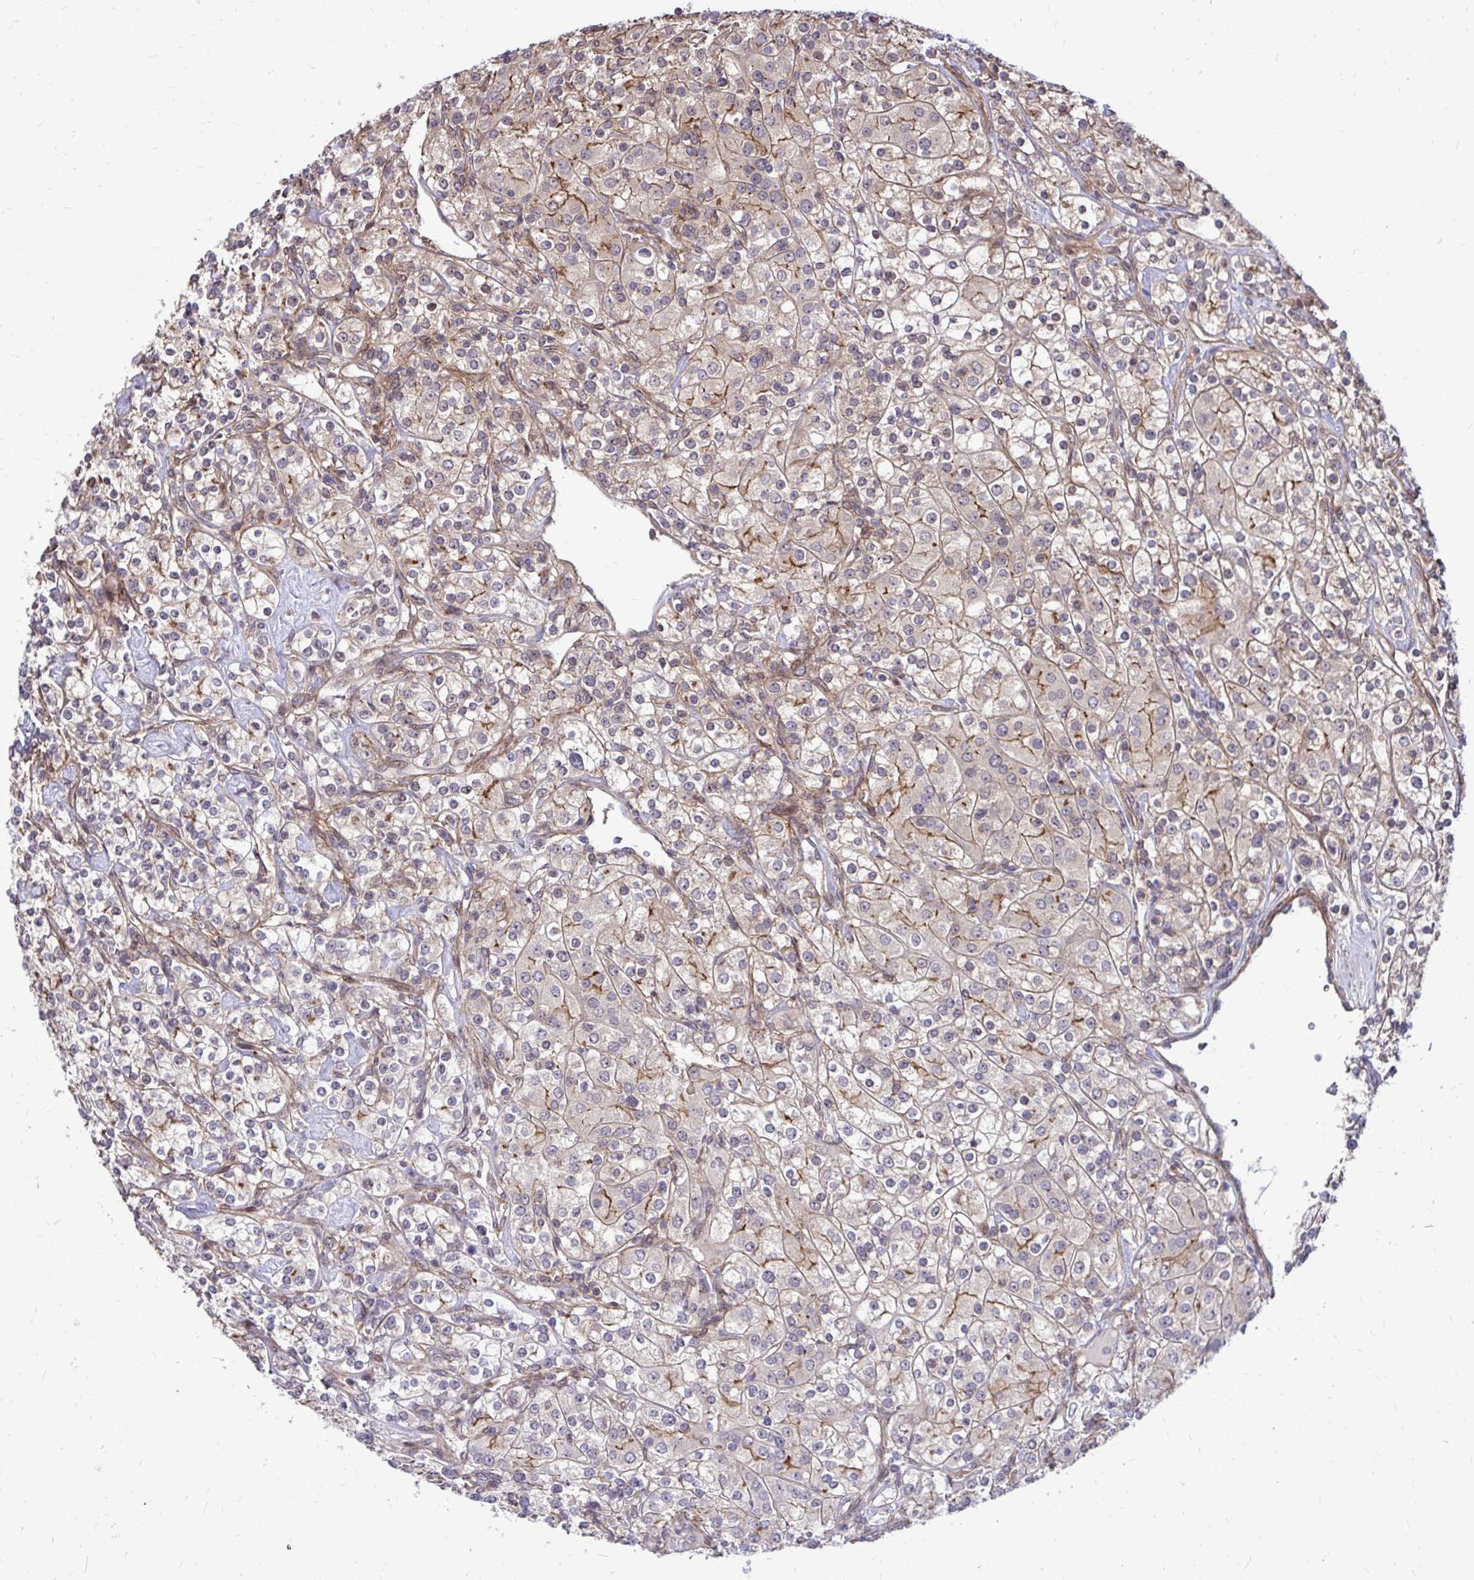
{"staining": {"intensity": "weak", "quantity": "<25%", "location": "cytoplasmic/membranous"}, "tissue": "renal cancer", "cell_type": "Tumor cells", "image_type": "cancer", "snomed": [{"axis": "morphology", "description": "Adenocarcinoma, NOS"}, {"axis": "topography", "description": "Kidney"}], "caption": "This is a histopathology image of immunohistochemistry staining of renal cancer (adenocarcinoma), which shows no positivity in tumor cells.", "gene": "TRIP6", "patient": {"sex": "male", "age": 77}}